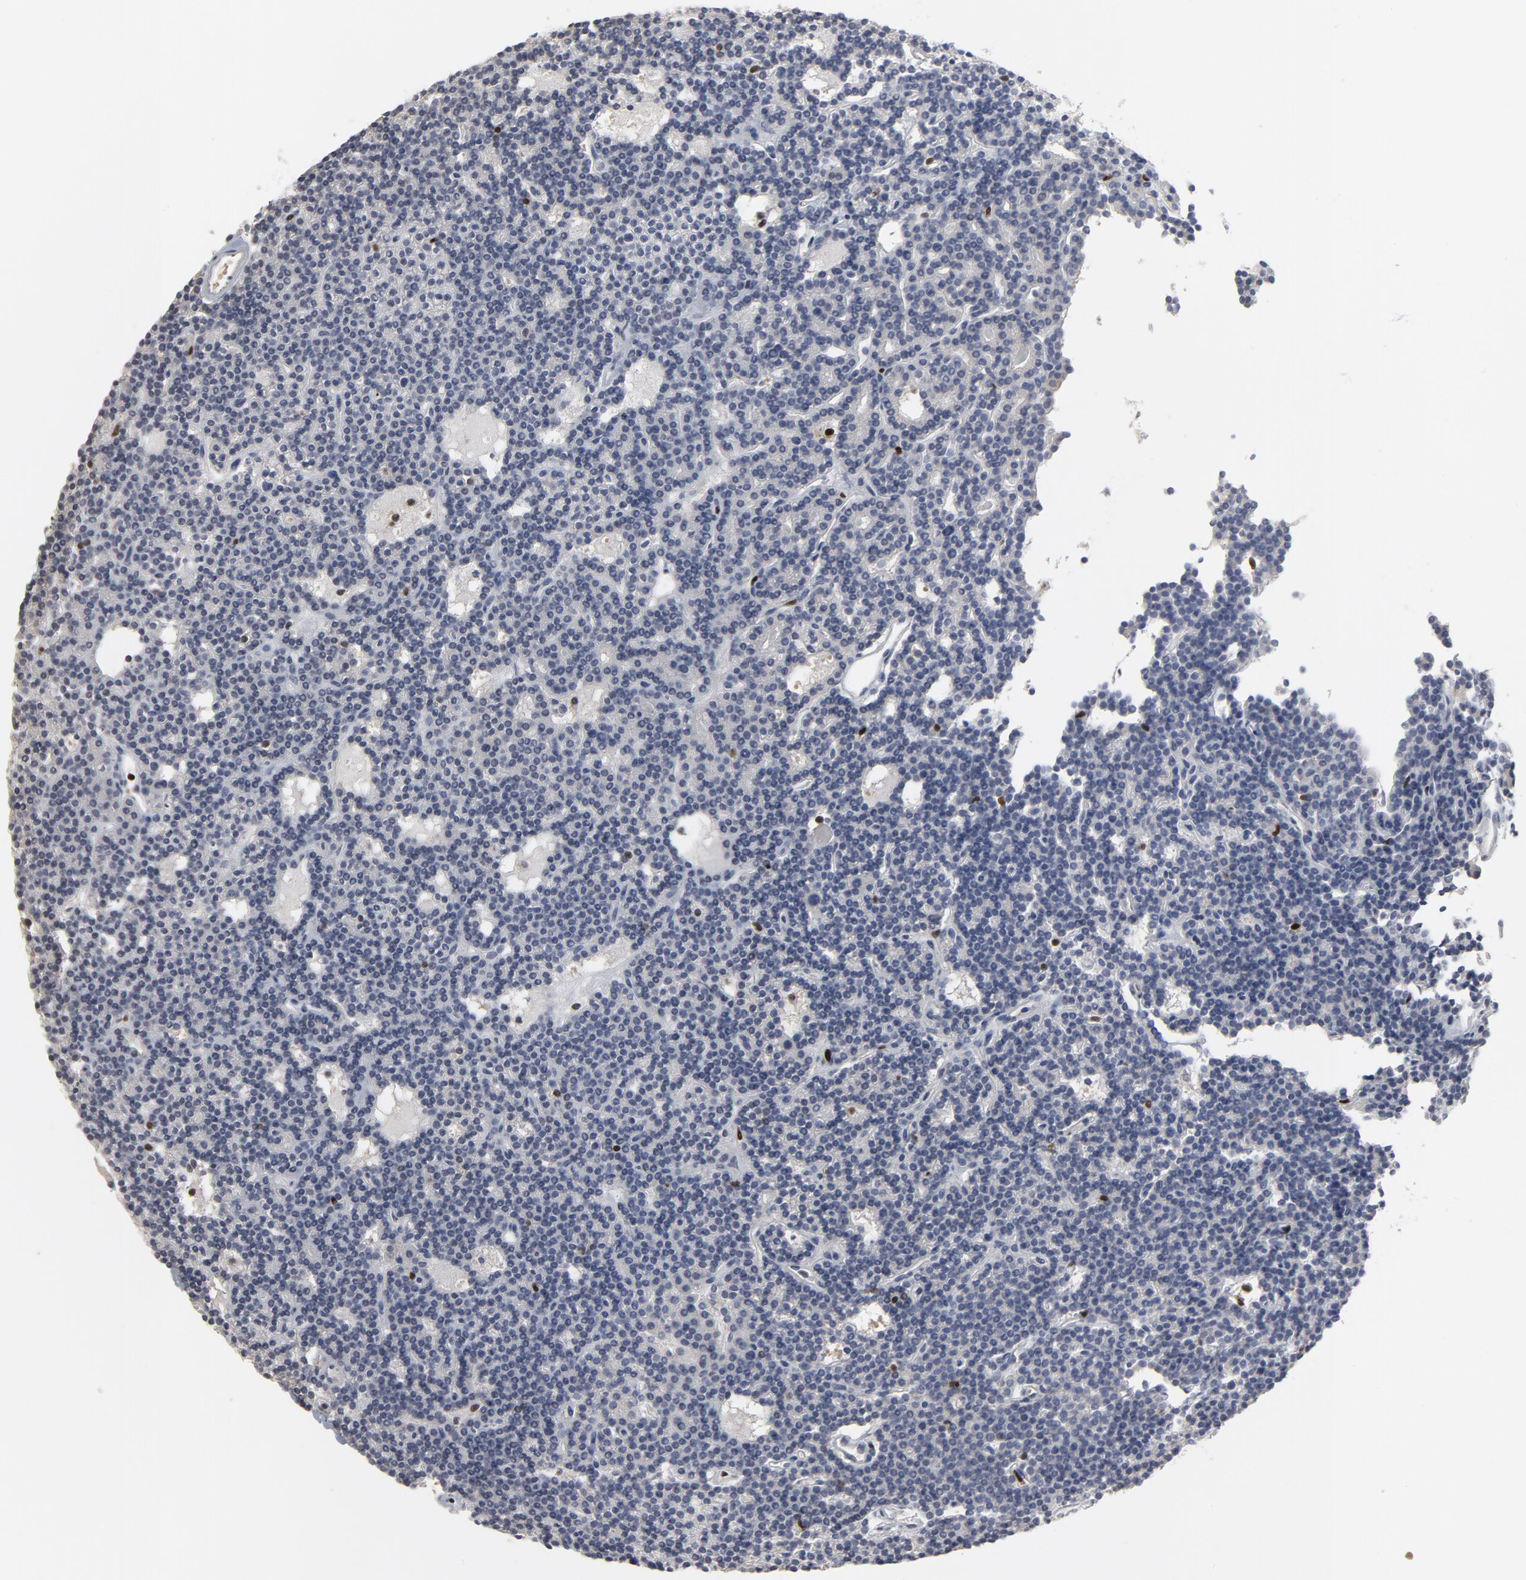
{"staining": {"intensity": "negative", "quantity": "none", "location": "none"}, "tissue": "parathyroid gland", "cell_type": "Glandular cells", "image_type": "normal", "snomed": [{"axis": "morphology", "description": "Normal tissue, NOS"}, {"axis": "topography", "description": "Parathyroid gland"}], "caption": "Glandular cells are negative for brown protein staining in normal parathyroid gland. (Stains: DAB (3,3'-diaminobenzidine) immunohistochemistry with hematoxylin counter stain, Microscopy: brightfield microscopy at high magnification).", "gene": "SPI1", "patient": {"sex": "female", "age": 45}}